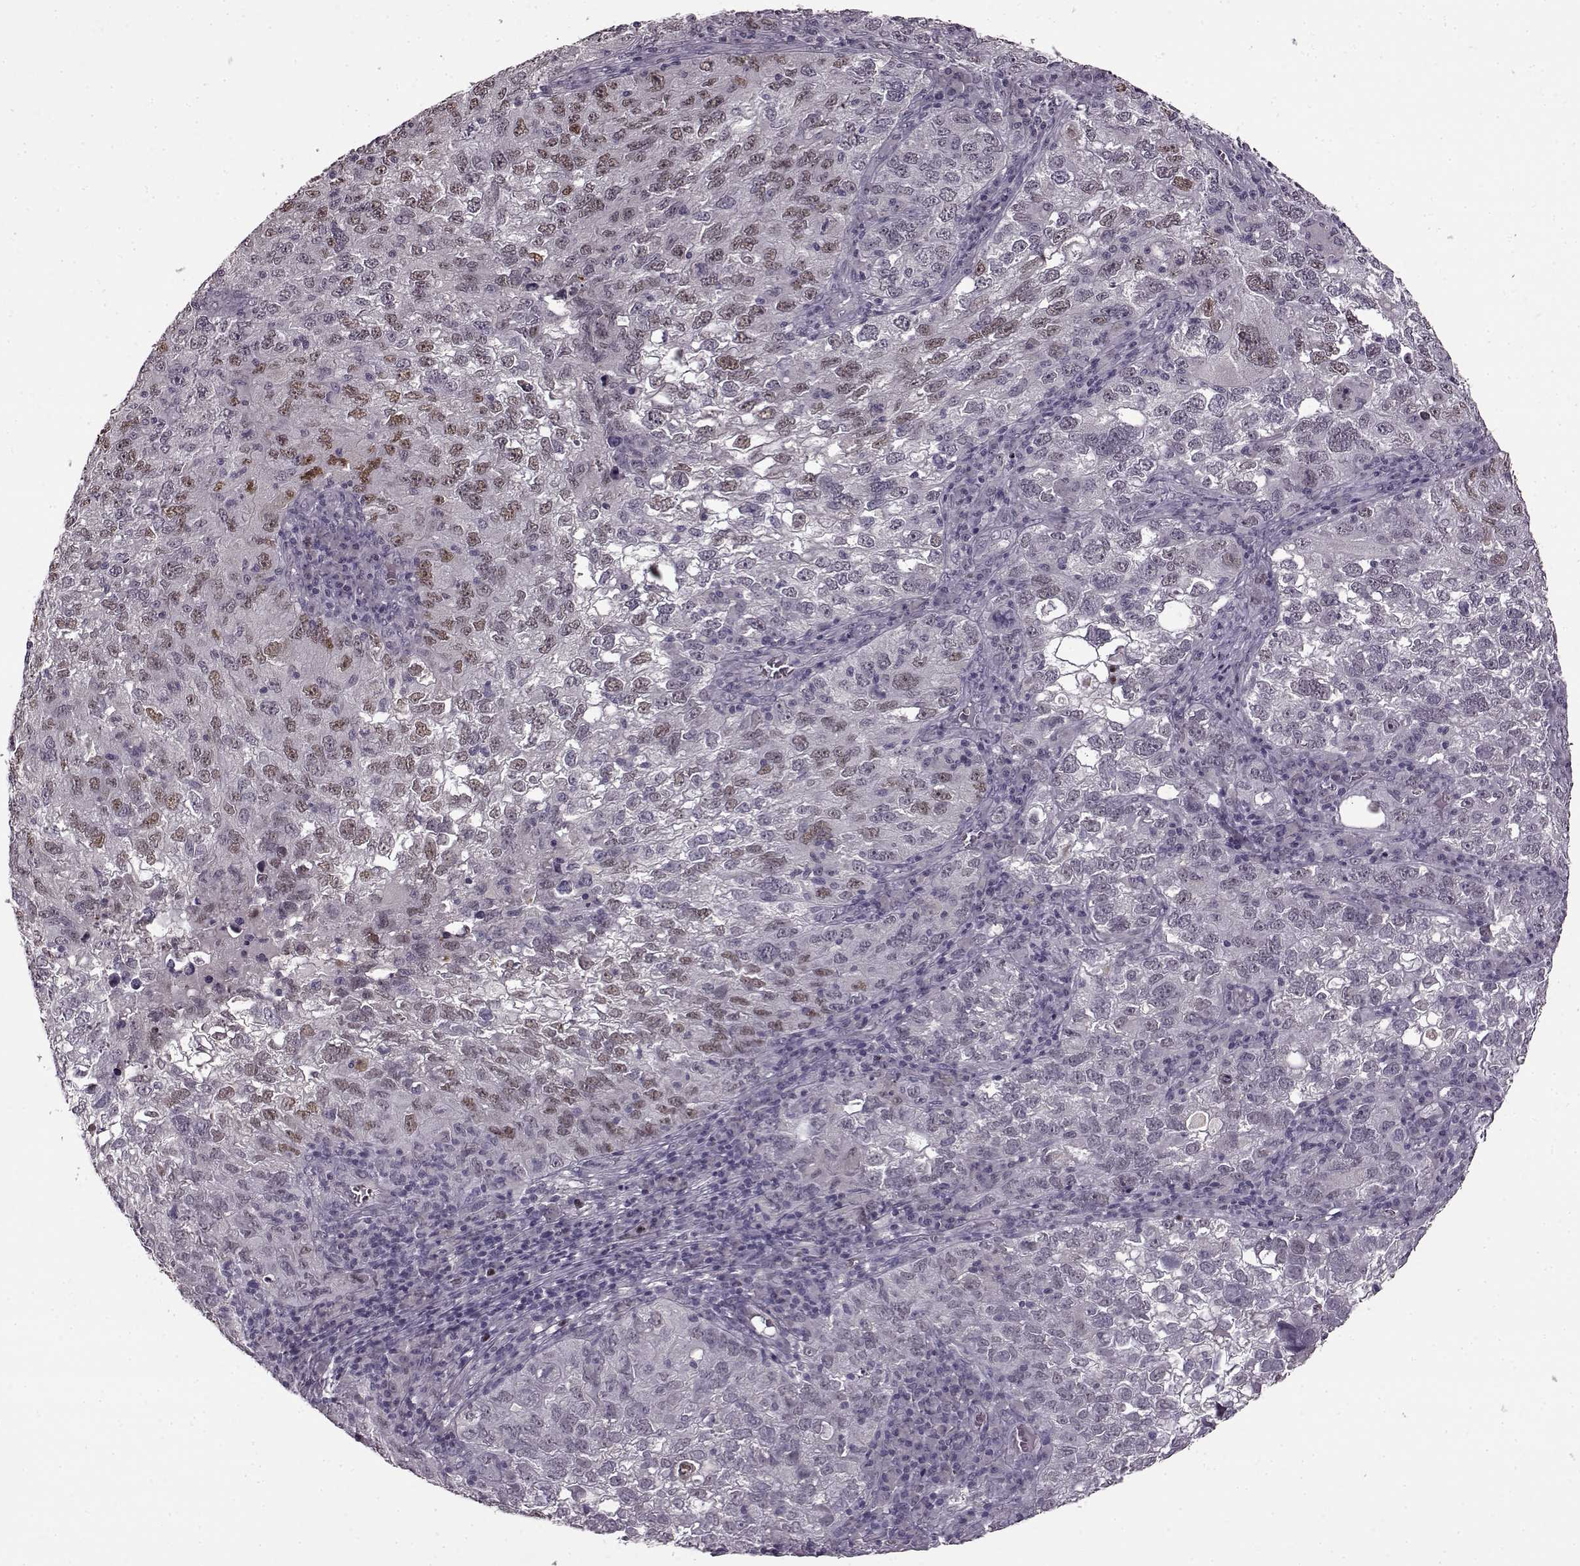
{"staining": {"intensity": "weak", "quantity": "<25%", "location": "nuclear"}, "tissue": "cervical cancer", "cell_type": "Tumor cells", "image_type": "cancer", "snomed": [{"axis": "morphology", "description": "Squamous cell carcinoma, NOS"}, {"axis": "topography", "description": "Cervix"}], "caption": "Immunohistochemistry (IHC) photomicrograph of neoplastic tissue: squamous cell carcinoma (cervical) stained with DAB (3,3'-diaminobenzidine) reveals no significant protein positivity in tumor cells.", "gene": "CNGA3", "patient": {"sex": "female", "age": 55}}